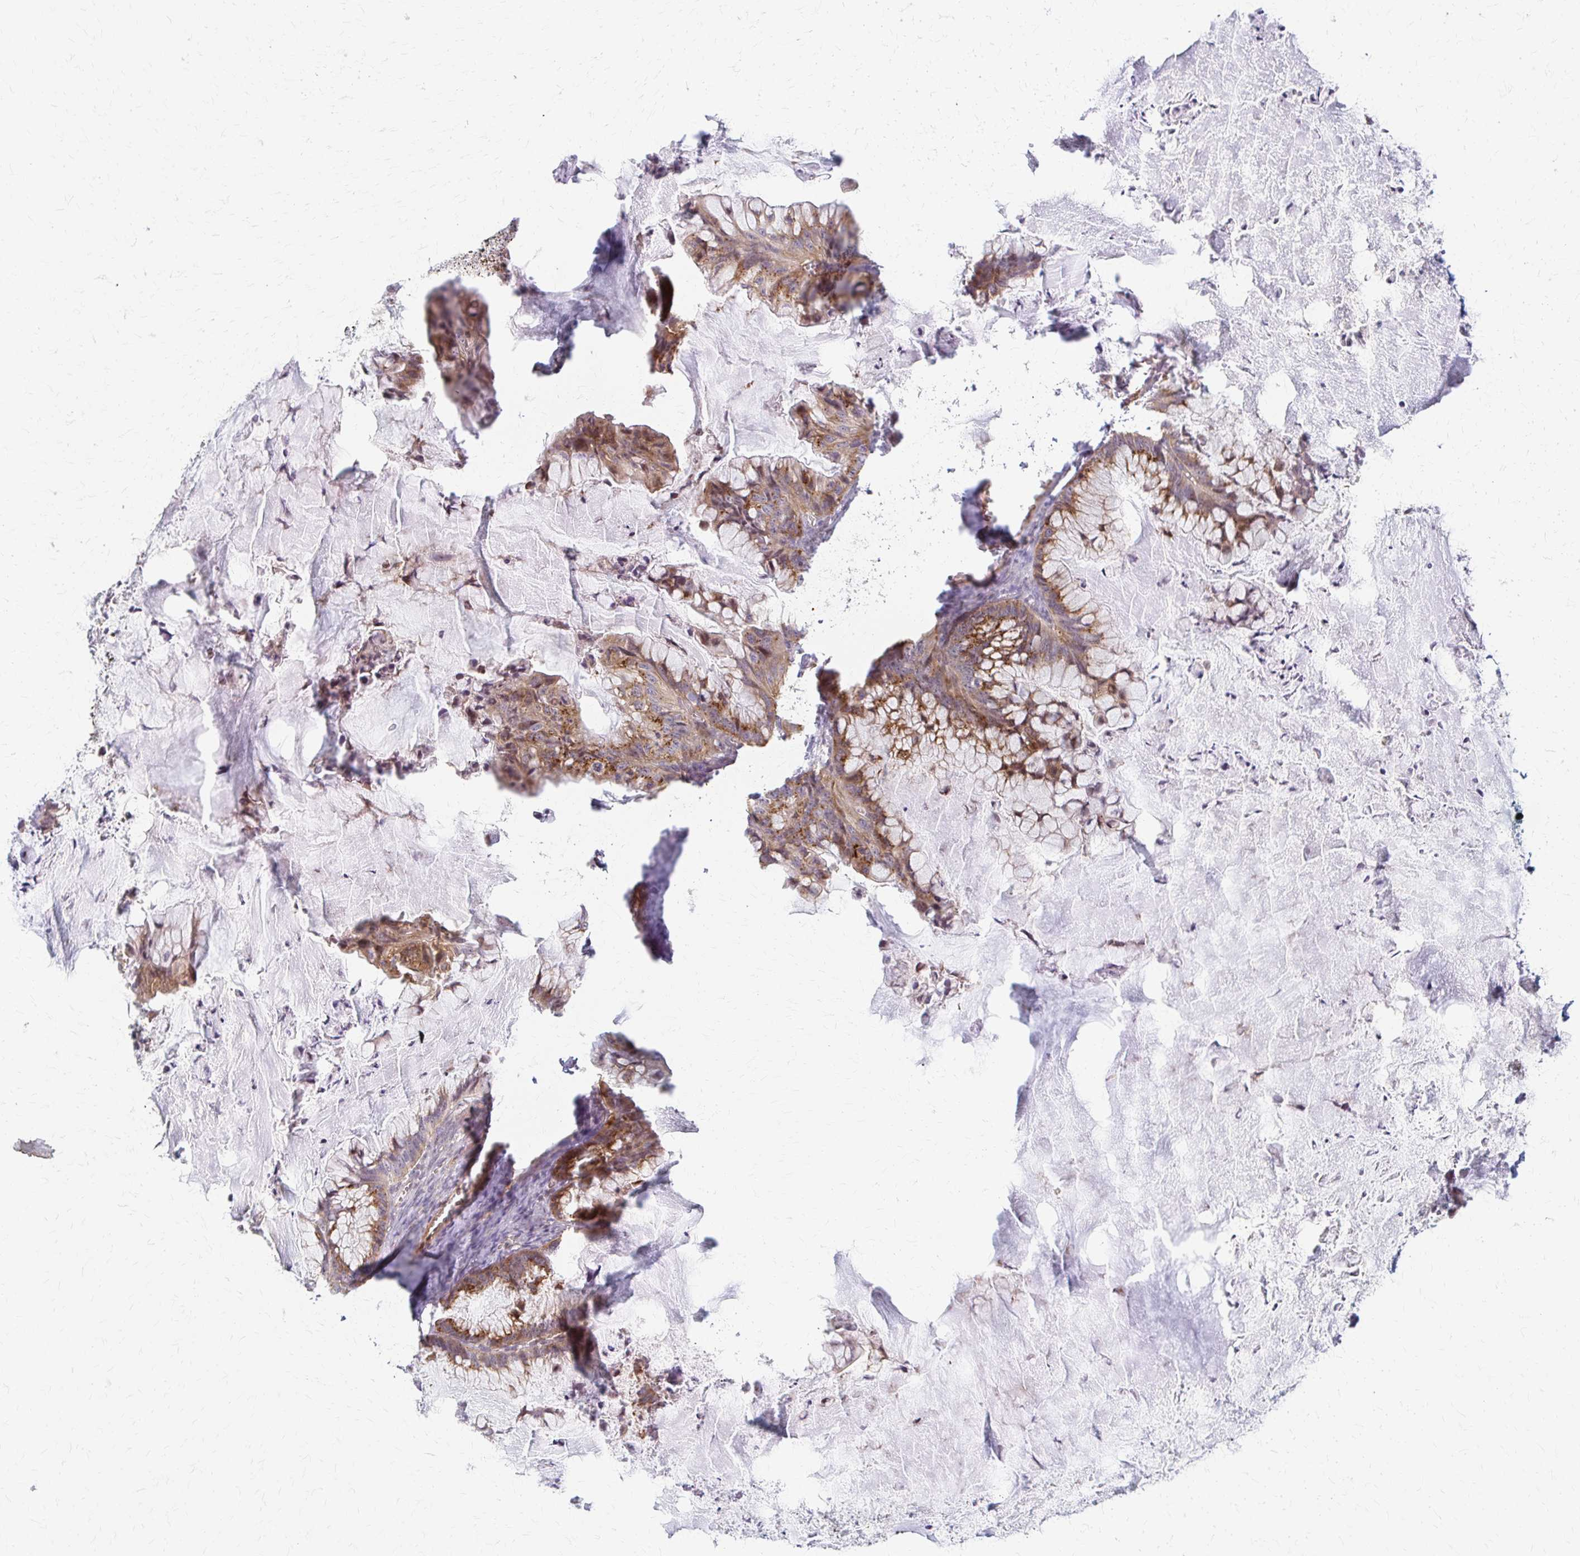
{"staining": {"intensity": "weak", "quantity": ">75%", "location": "cytoplasmic/membranous"}, "tissue": "ovarian cancer", "cell_type": "Tumor cells", "image_type": "cancer", "snomed": [{"axis": "morphology", "description": "Cystadenocarcinoma, mucinous, NOS"}, {"axis": "topography", "description": "Ovary"}], "caption": "Immunohistochemical staining of human ovarian mucinous cystadenocarcinoma reveals weak cytoplasmic/membranous protein staining in approximately >75% of tumor cells.", "gene": "ARHGAP35", "patient": {"sex": "female", "age": 72}}